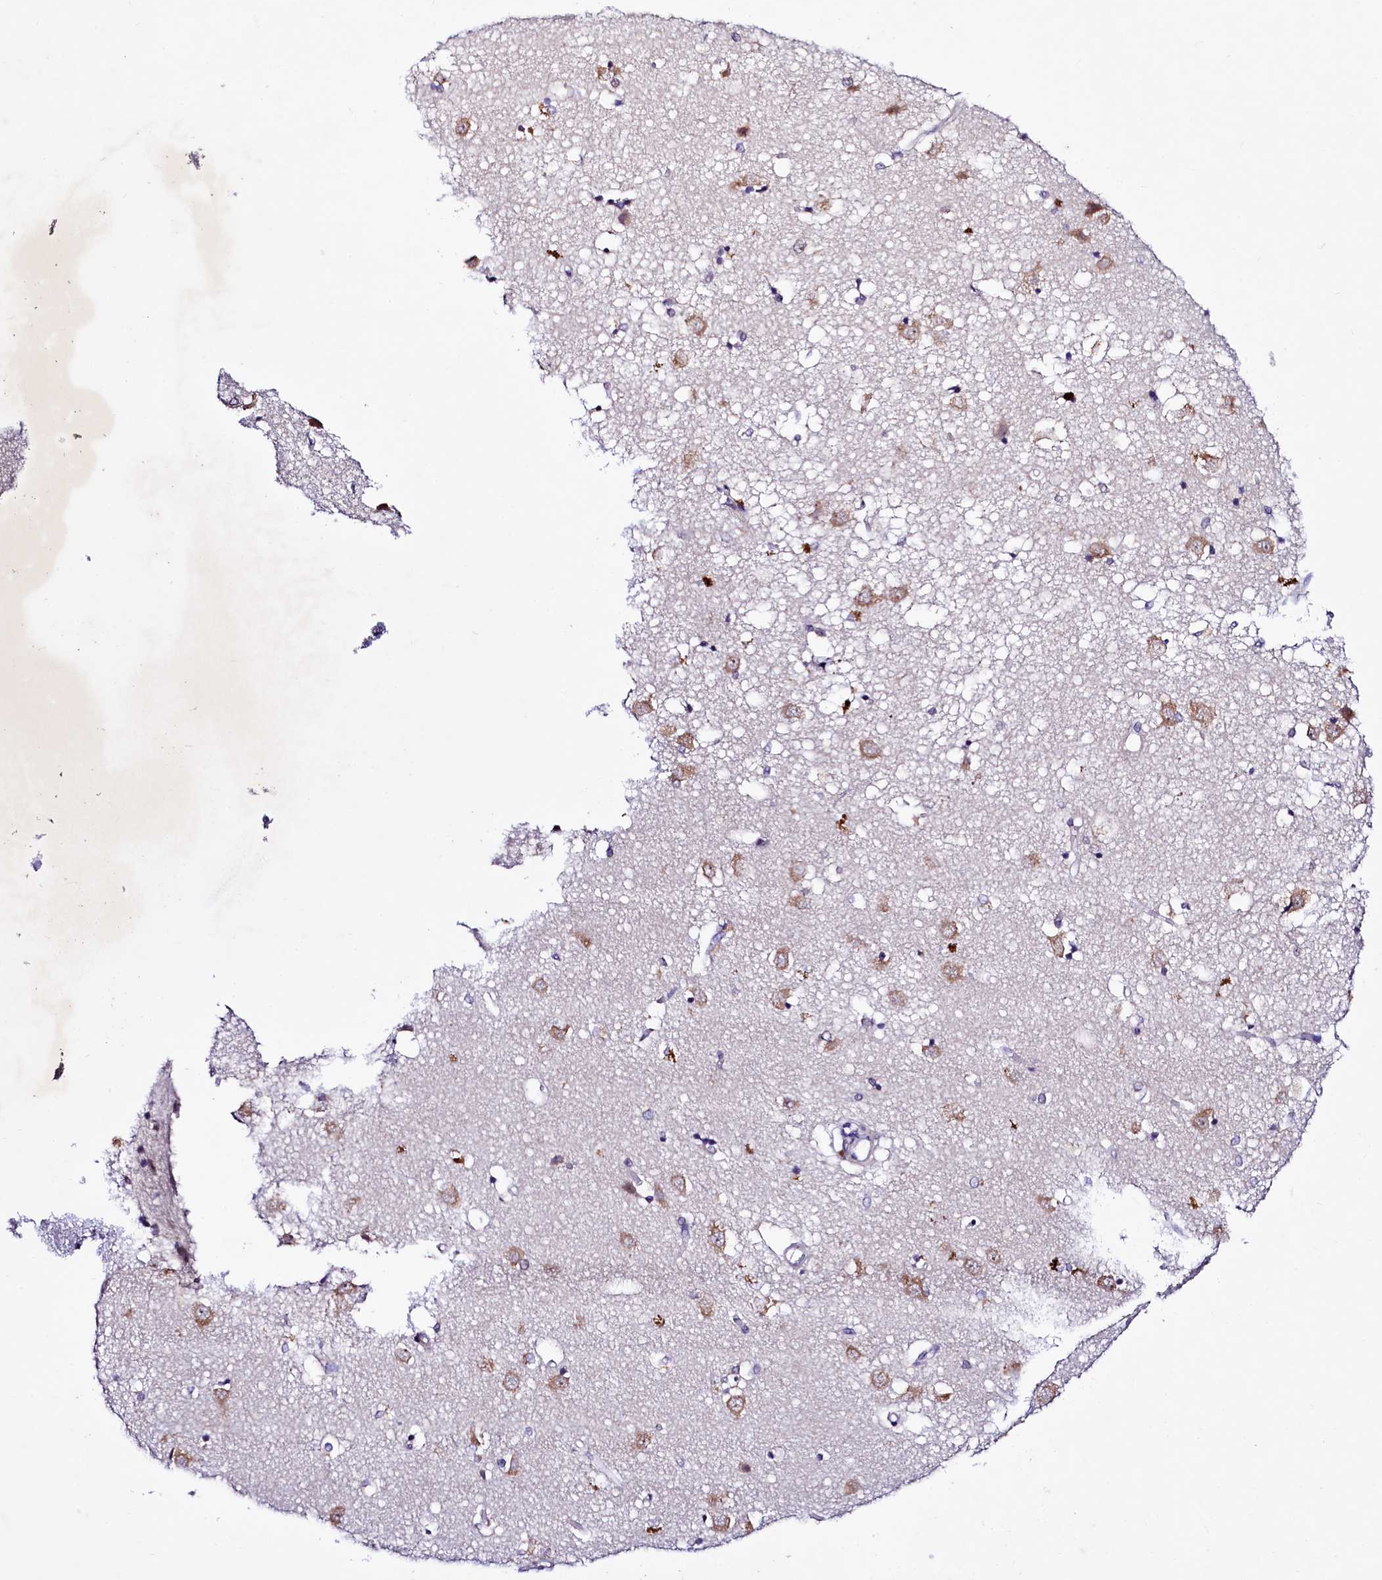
{"staining": {"intensity": "negative", "quantity": "none", "location": "none"}, "tissue": "caudate", "cell_type": "Glial cells", "image_type": "normal", "snomed": [{"axis": "morphology", "description": "Normal tissue, NOS"}, {"axis": "topography", "description": "Lateral ventricle wall"}], "caption": "Immunohistochemical staining of benign caudate reveals no significant expression in glial cells. Nuclei are stained in blue.", "gene": "LEUTX", "patient": {"sex": "male", "age": 45}}